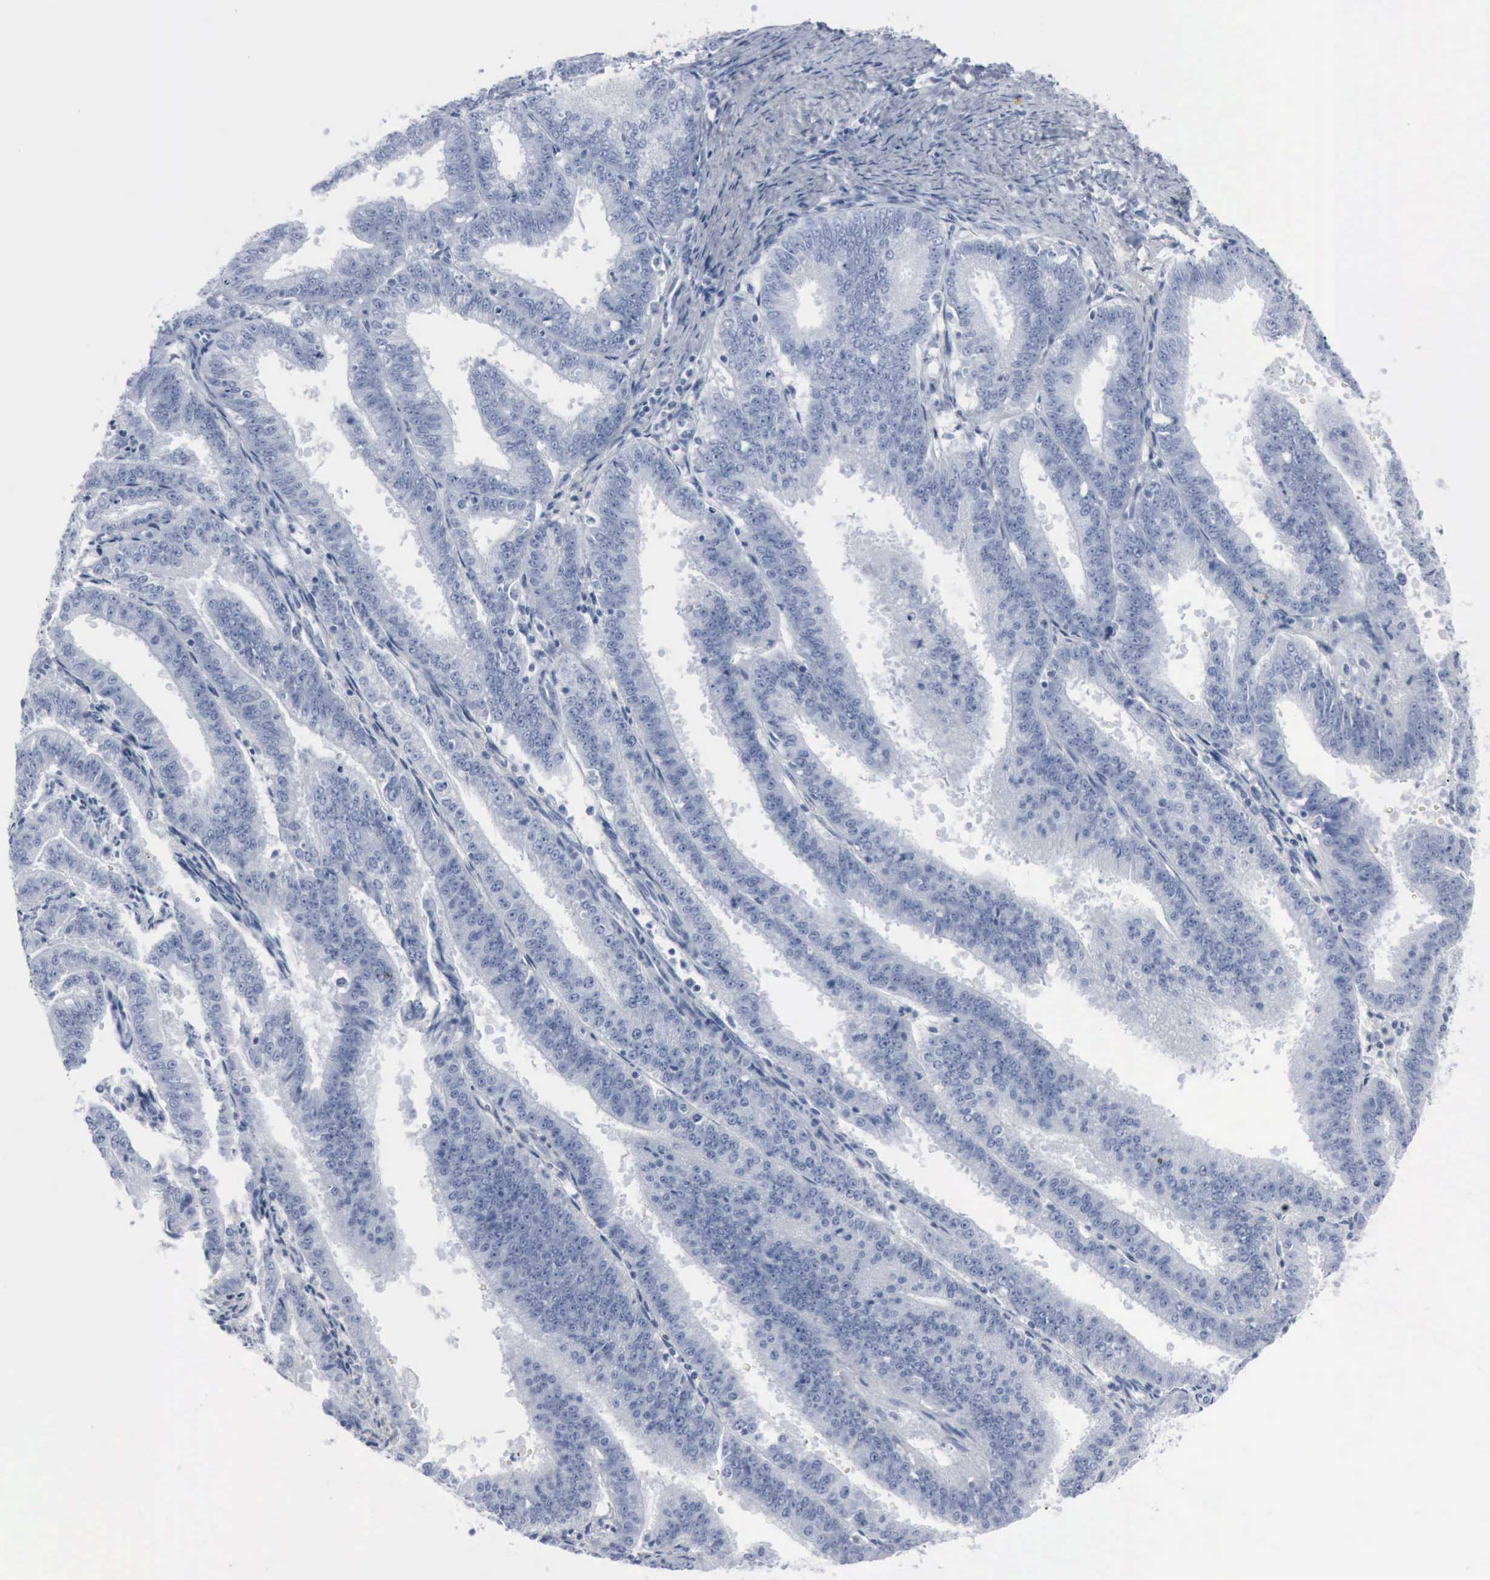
{"staining": {"intensity": "negative", "quantity": "none", "location": "none"}, "tissue": "endometrial cancer", "cell_type": "Tumor cells", "image_type": "cancer", "snomed": [{"axis": "morphology", "description": "Adenocarcinoma, NOS"}, {"axis": "topography", "description": "Endometrium"}], "caption": "A high-resolution histopathology image shows IHC staining of adenocarcinoma (endometrial), which exhibits no significant positivity in tumor cells.", "gene": "DMD", "patient": {"sex": "female", "age": 66}}